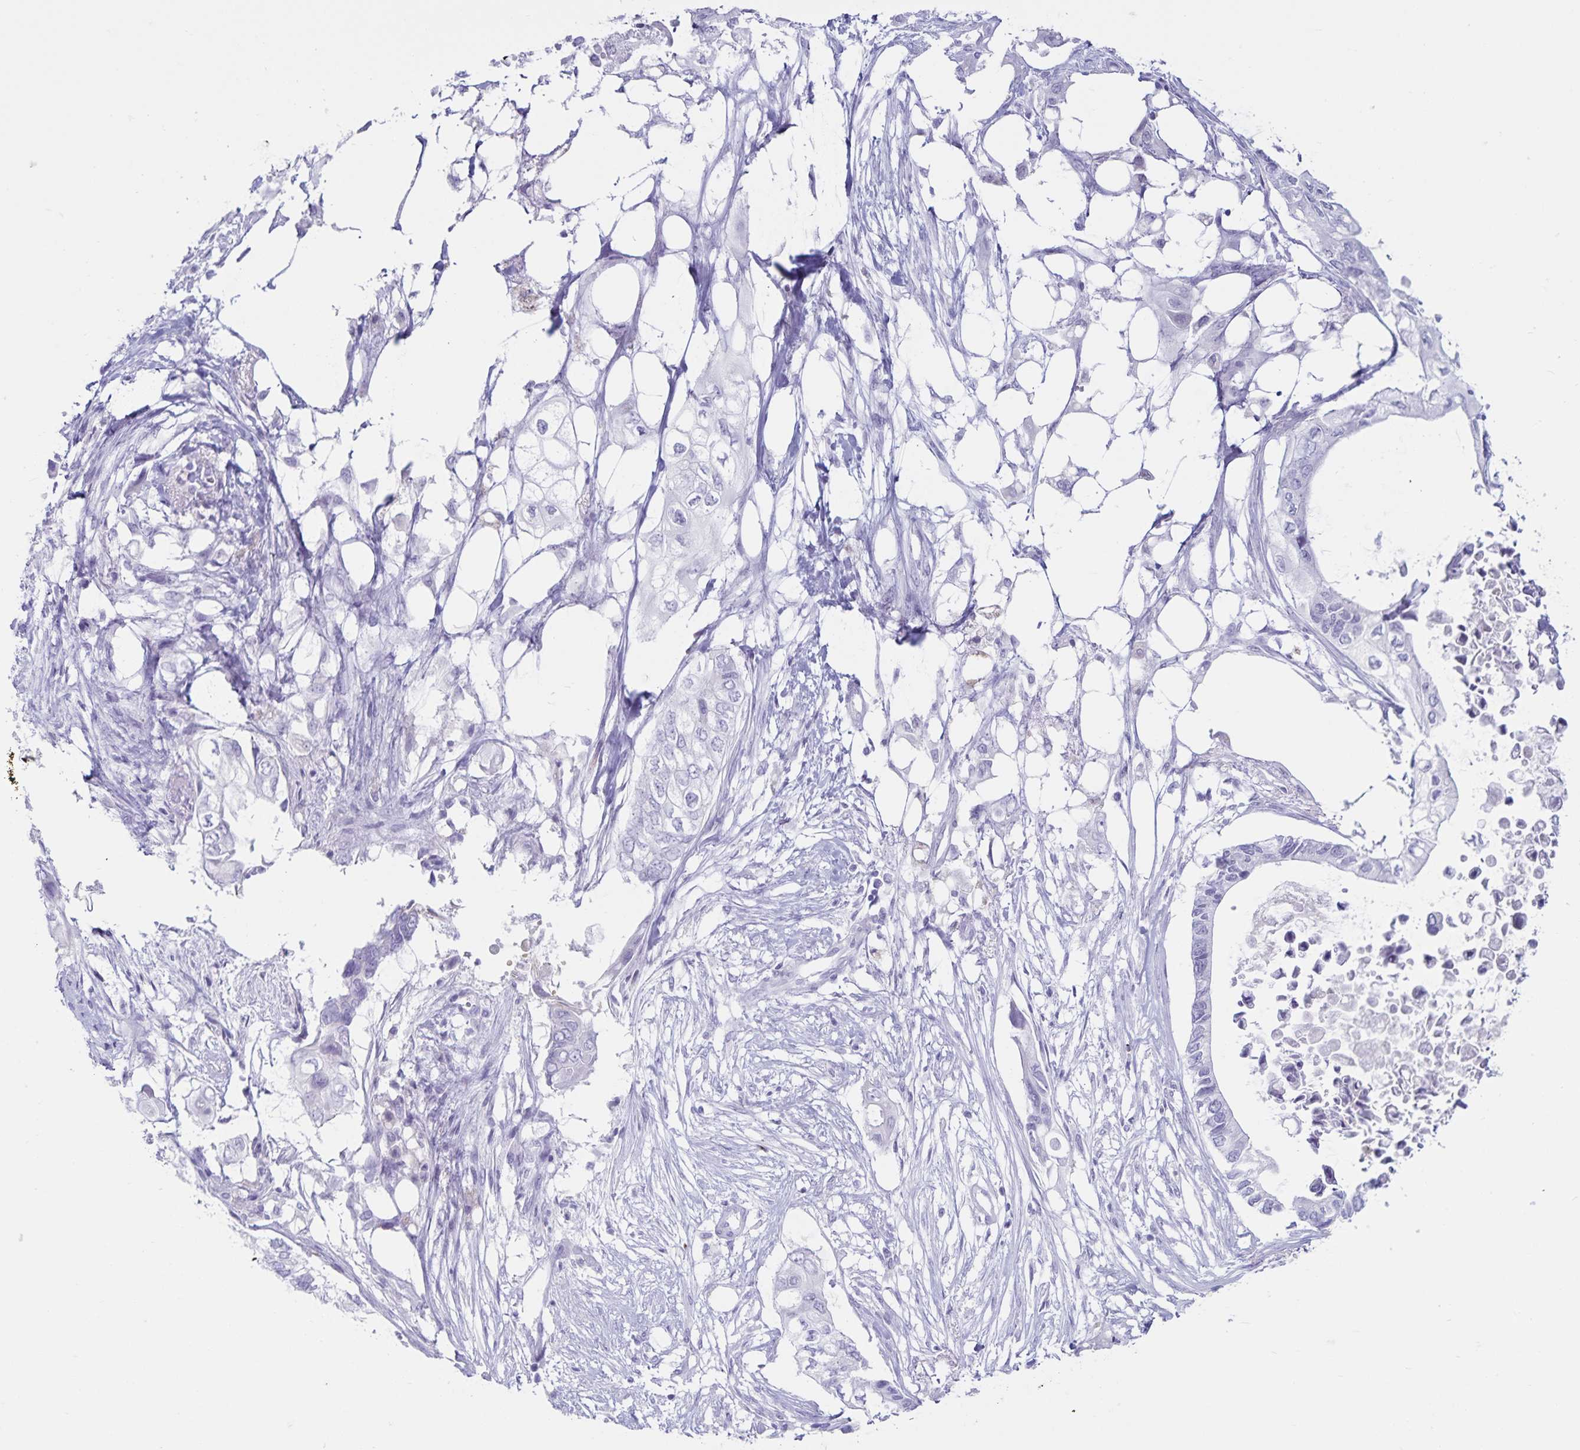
{"staining": {"intensity": "negative", "quantity": "none", "location": "none"}, "tissue": "pancreatic cancer", "cell_type": "Tumor cells", "image_type": "cancer", "snomed": [{"axis": "morphology", "description": "Adenocarcinoma, NOS"}, {"axis": "topography", "description": "Pancreas"}], "caption": "This photomicrograph is of pancreatic cancer stained with immunohistochemistry to label a protein in brown with the nuclei are counter-stained blue. There is no staining in tumor cells.", "gene": "GNLY", "patient": {"sex": "female", "age": 63}}